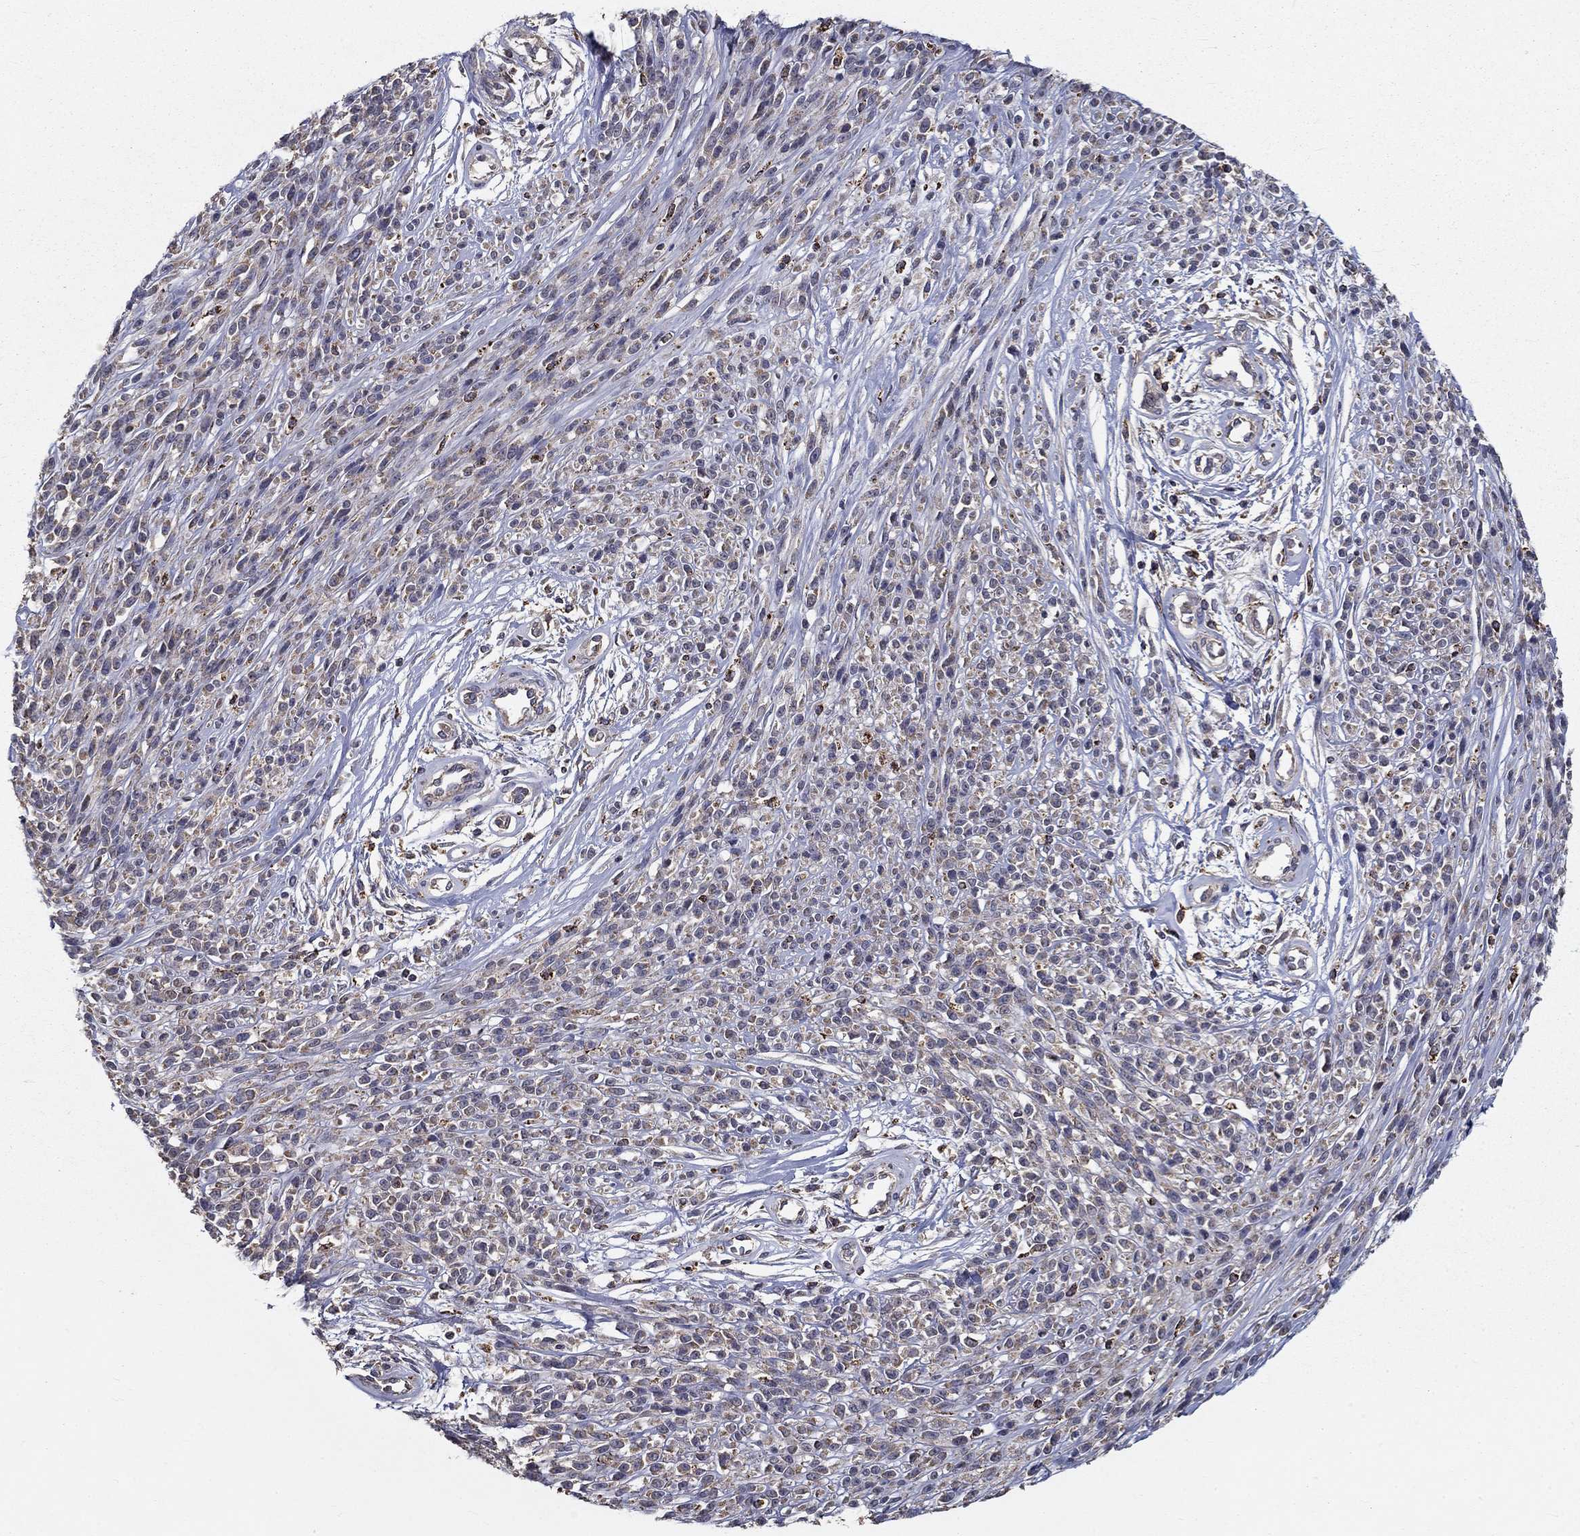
{"staining": {"intensity": "negative", "quantity": "none", "location": "none"}, "tissue": "melanoma", "cell_type": "Tumor cells", "image_type": "cancer", "snomed": [{"axis": "morphology", "description": "Malignant melanoma, NOS"}, {"axis": "topography", "description": "Skin"}, {"axis": "topography", "description": "Skin of trunk"}], "caption": "The histopathology image displays no staining of tumor cells in melanoma. The staining is performed using DAB brown chromogen with nuclei counter-stained in using hematoxylin.", "gene": "ALDH4A1", "patient": {"sex": "male", "age": 74}}